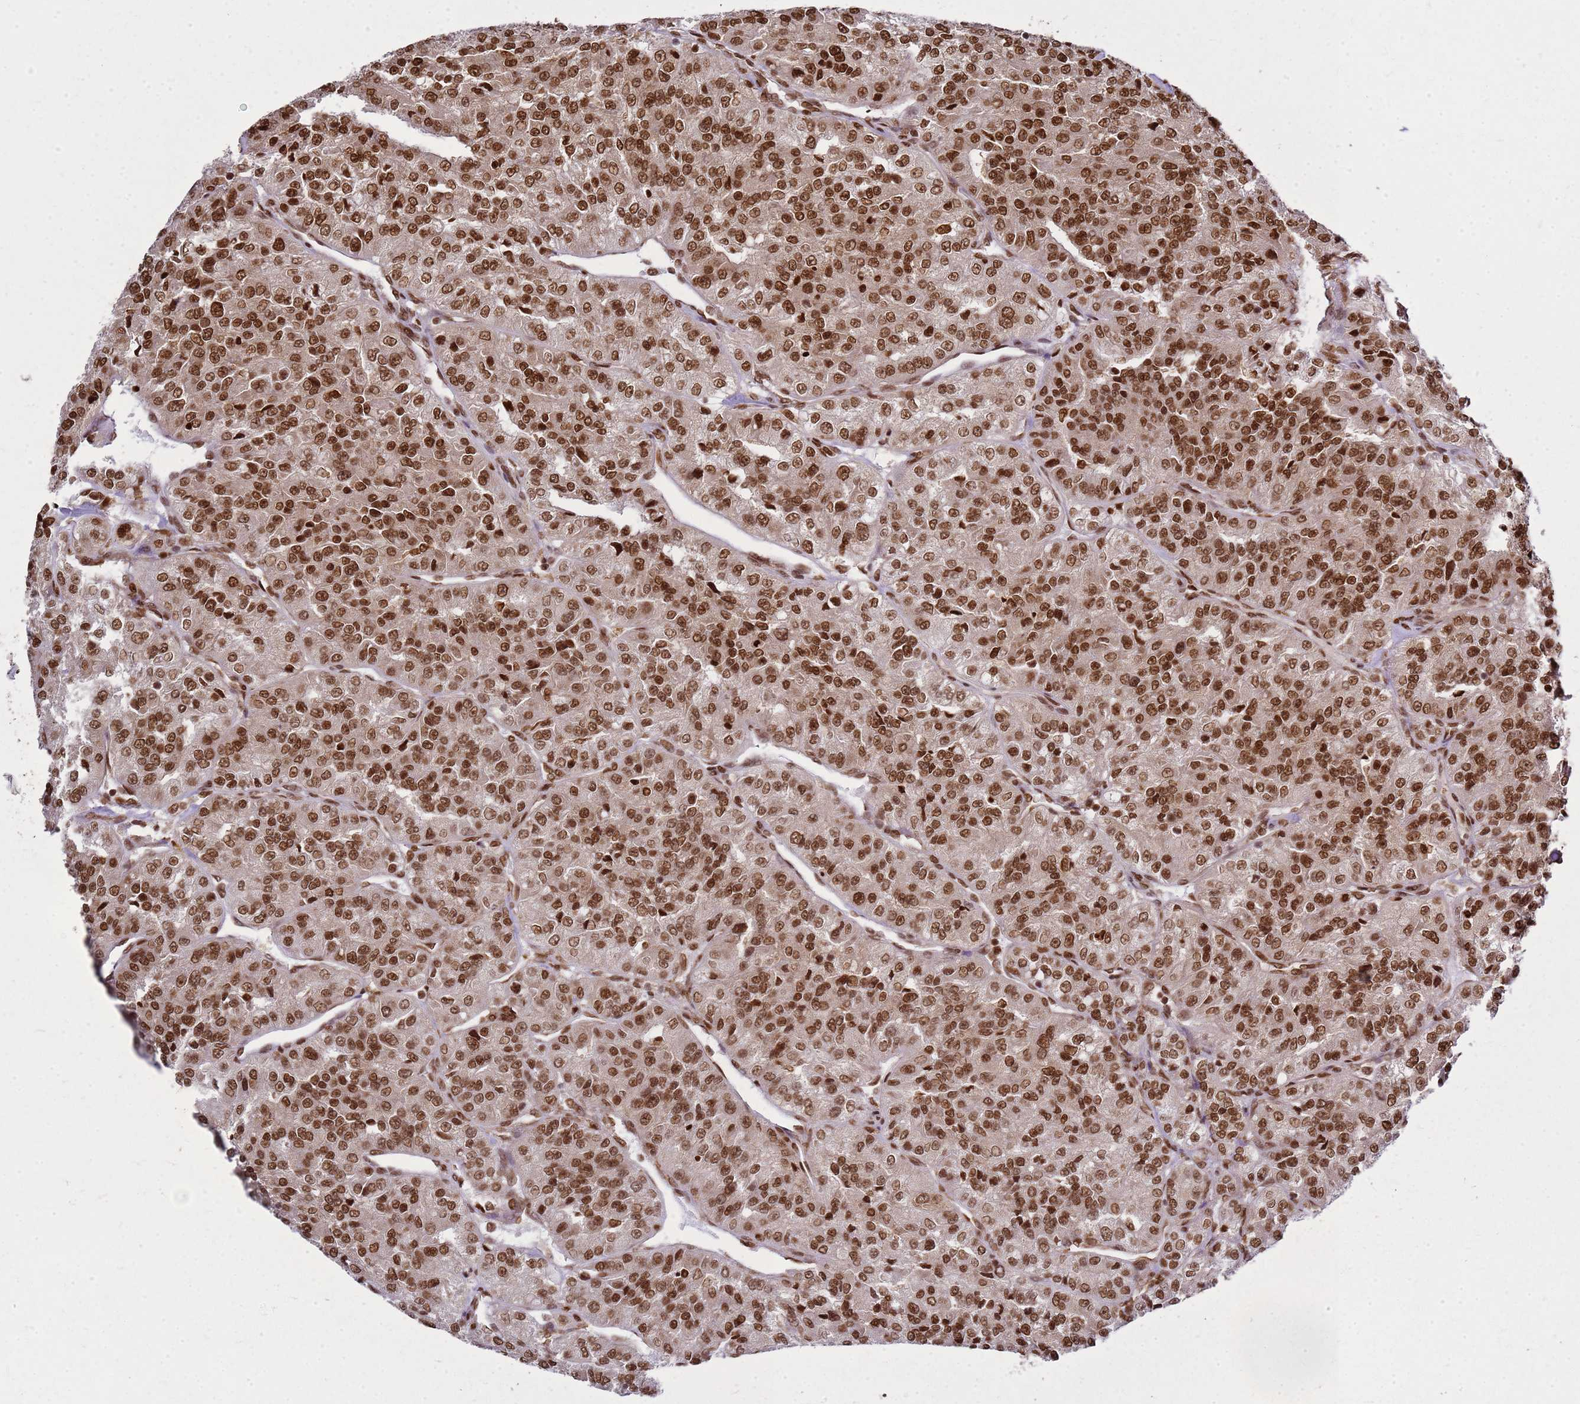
{"staining": {"intensity": "strong", "quantity": ">75%", "location": "nuclear"}, "tissue": "renal cancer", "cell_type": "Tumor cells", "image_type": "cancer", "snomed": [{"axis": "morphology", "description": "Adenocarcinoma, NOS"}, {"axis": "topography", "description": "Kidney"}], "caption": "Renal adenocarcinoma stained with a brown dye displays strong nuclear positive expression in about >75% of tumor cells.", "gene": "APEX1", "patient": {"sex": "female", "age": 63}}